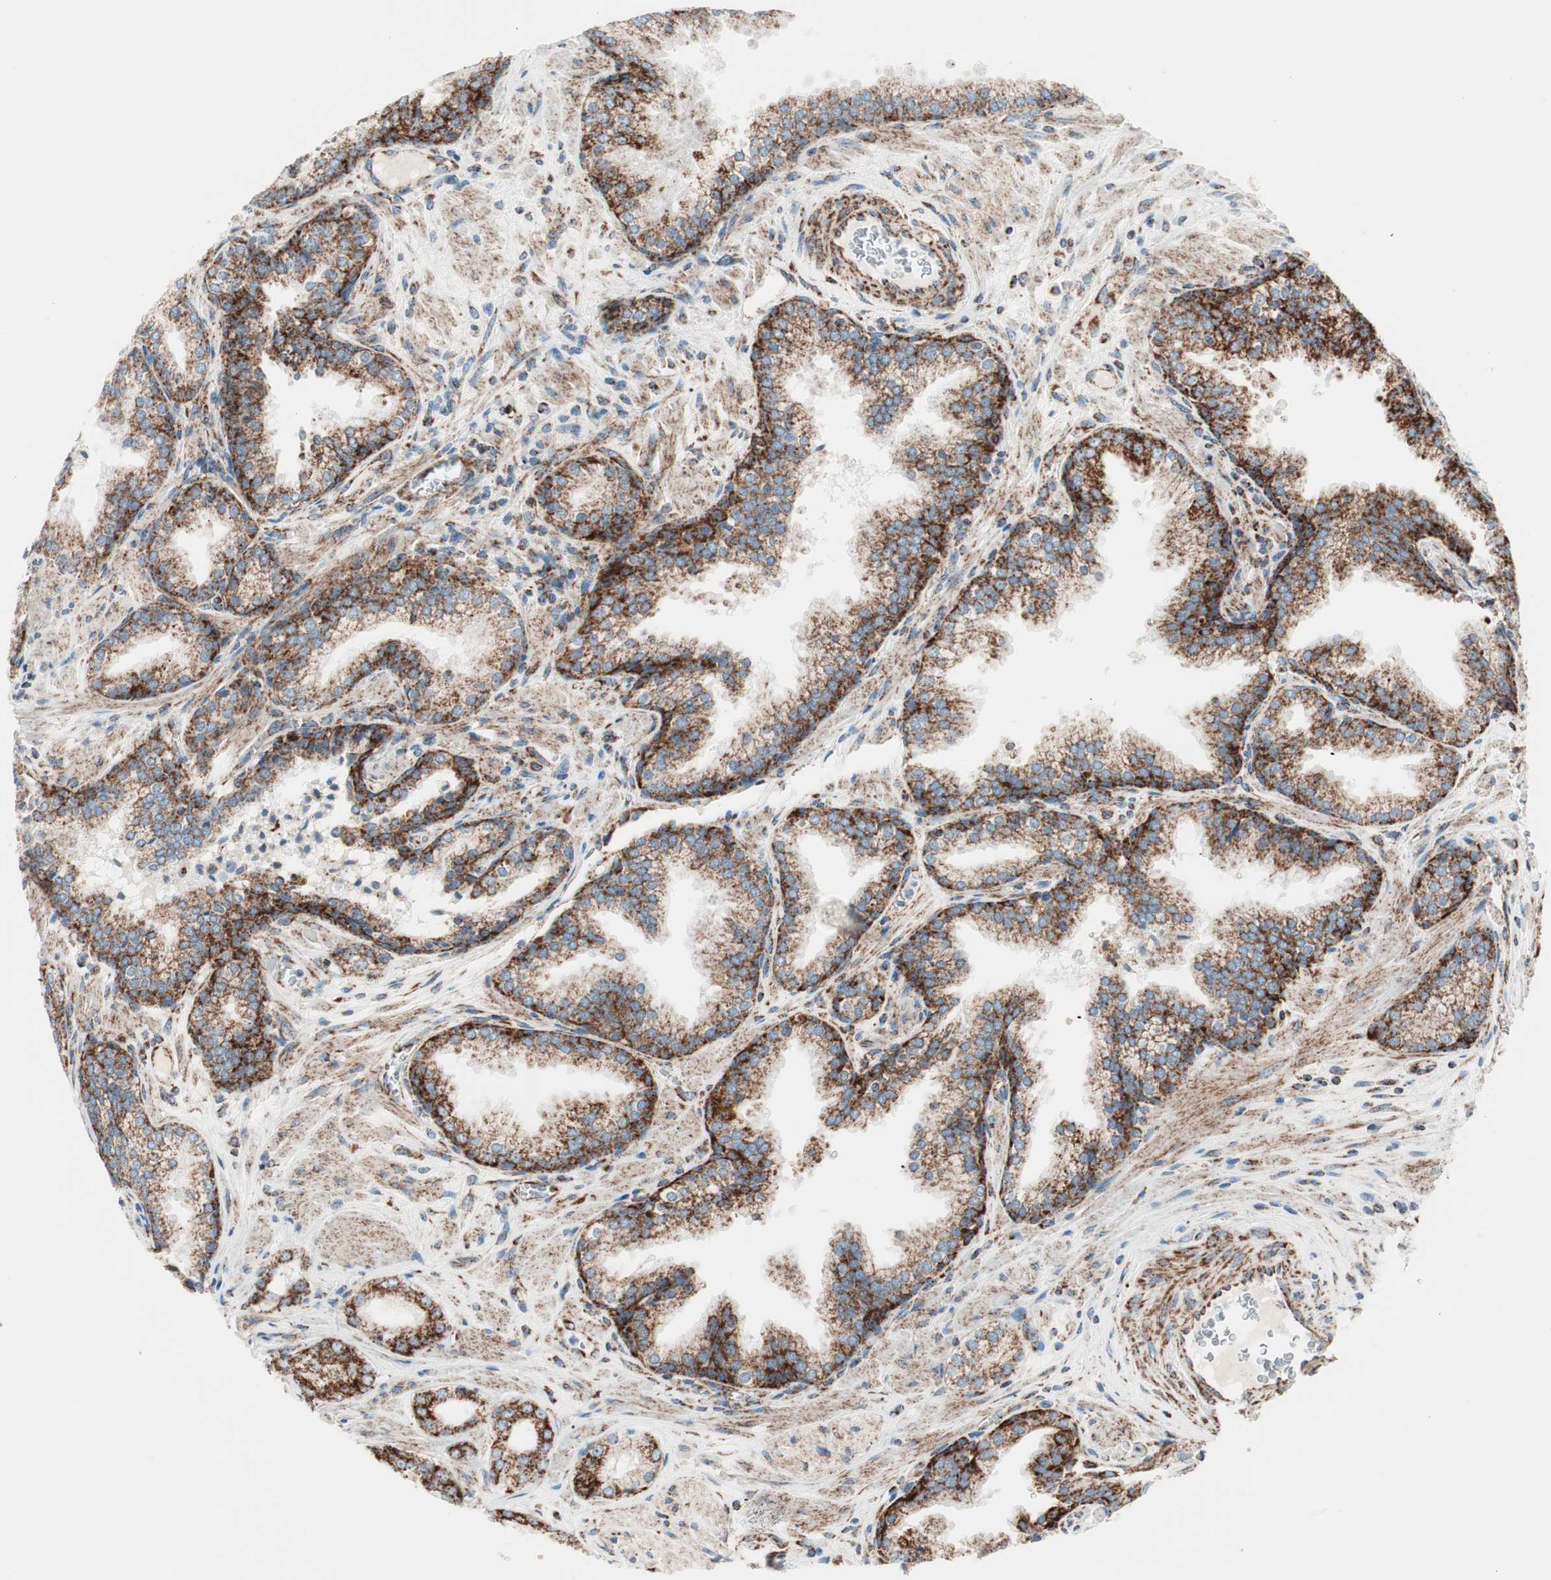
{"staining": {"intensity": "strong", "quantity": ">75%", "location": "cytoplasmic/membranous"}, "tissue": "prostate cancer", "cell_type": "Tumor cells", "image_type": "cancer", "snomed": [{"axis": "morphology", "description": "Adenocarcinoma, Low grade"}, {"axis": "topography", "description": "Prostate"}], "caption": "Human prostate low-grade adenocarcinoma stained for a protein (brown) displays strong cytoplasmic/membranous positive expression in about >75% of tumor cells.", "gene": "TOMM20", "patient": {"sex": "male", "age": 60}}